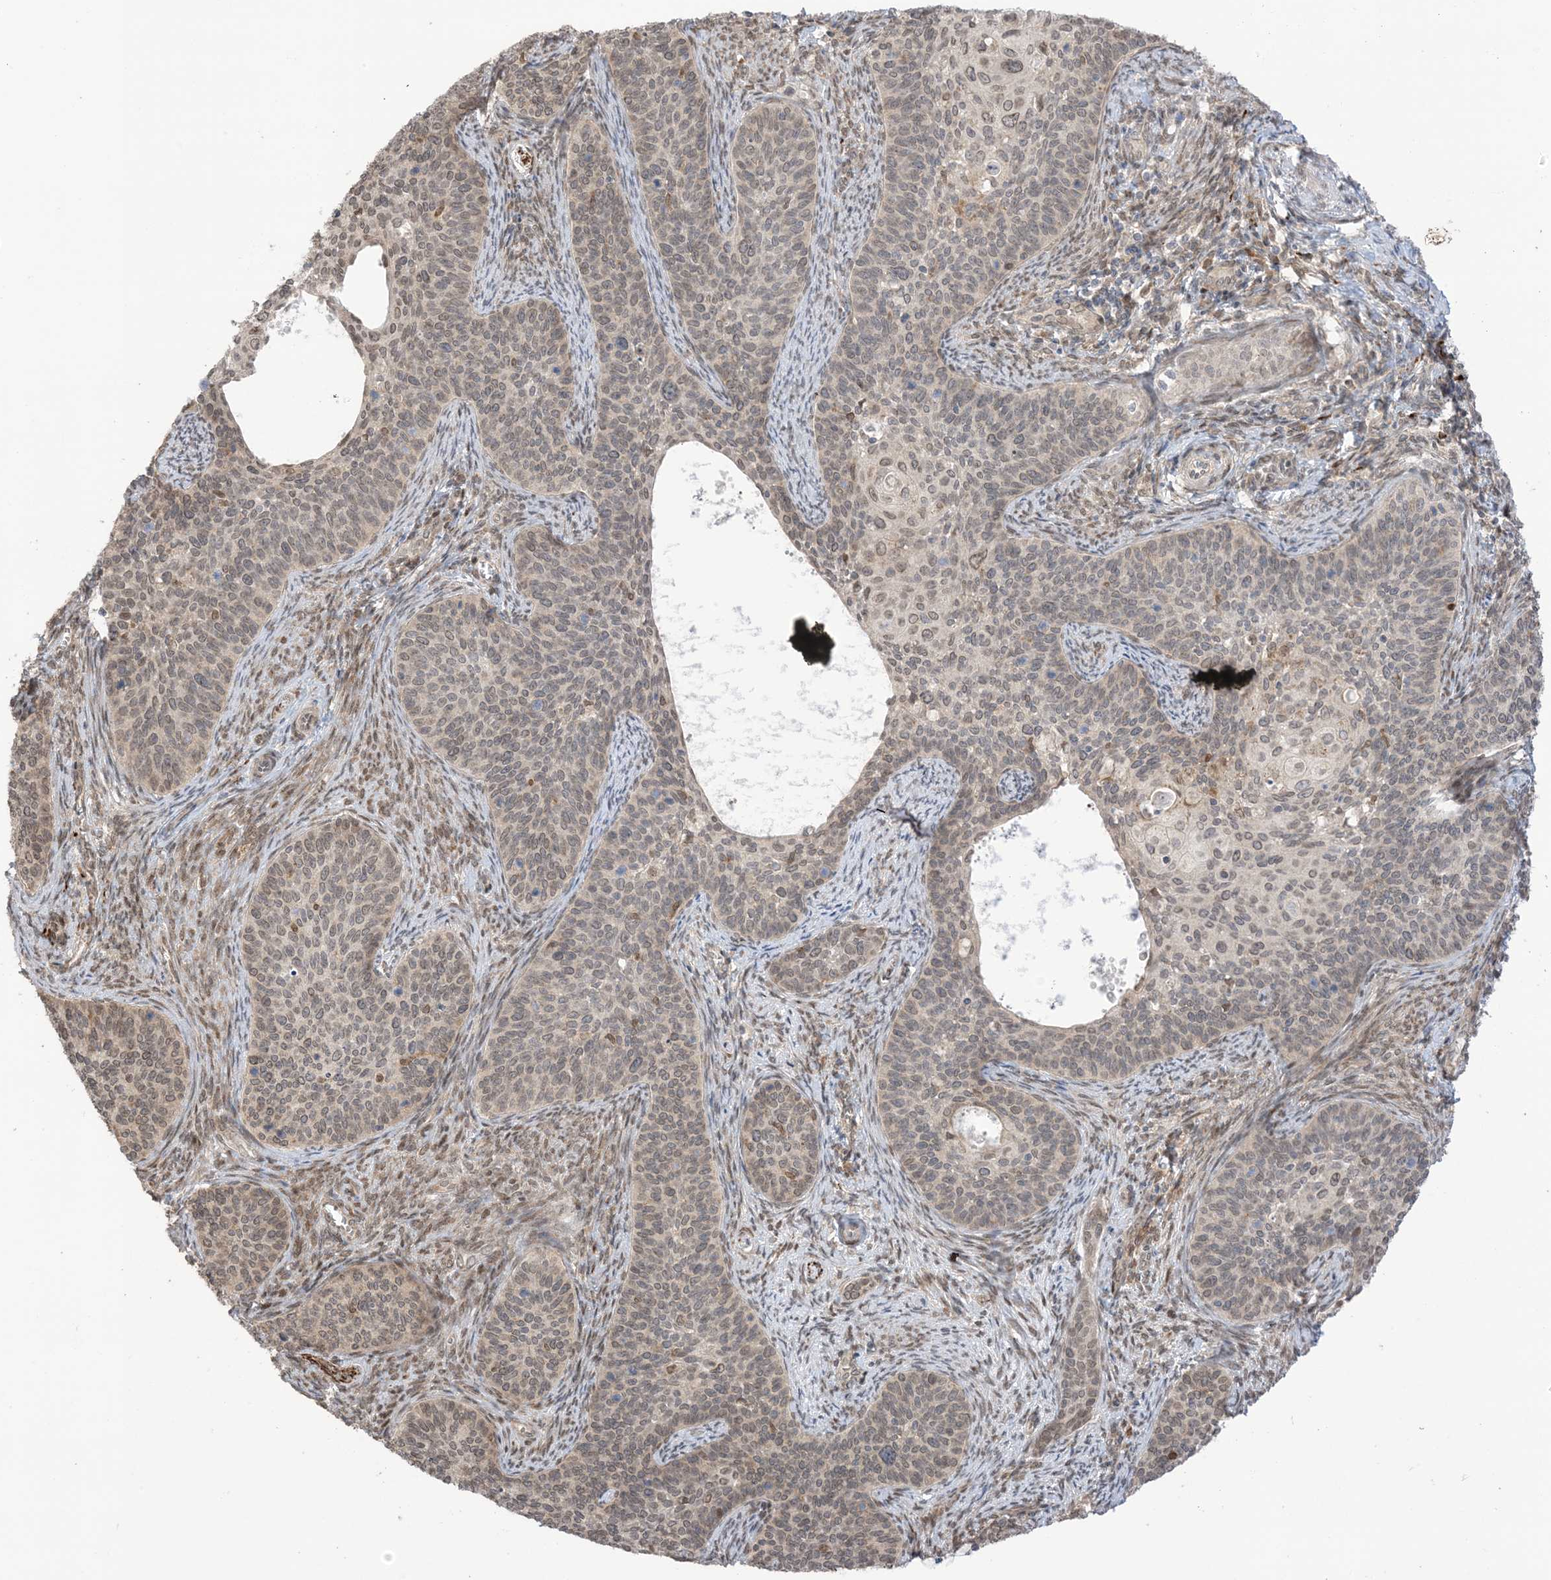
{"staining": {"intensity": "moderate", "quantity": "25%-75%", "location": "cytoplasmic/membranous,nuclear"}, "tissue": "cervical cancer", "cell_type": "Tumor cells", "image_type": "cancer", "snomed": [{"axis": "morphology", "description": "Squamous cell carcinoma, NOS"}, {"axis": "topography", "description": "Cervix"}], "caption": "Cervical cancer (squamous cell carcinoma) stained with a protein marker demonstrates moderate staining in tumor cells.", "gene": "UBE2E2", "patient": {"sex": "female", "age": 33}}